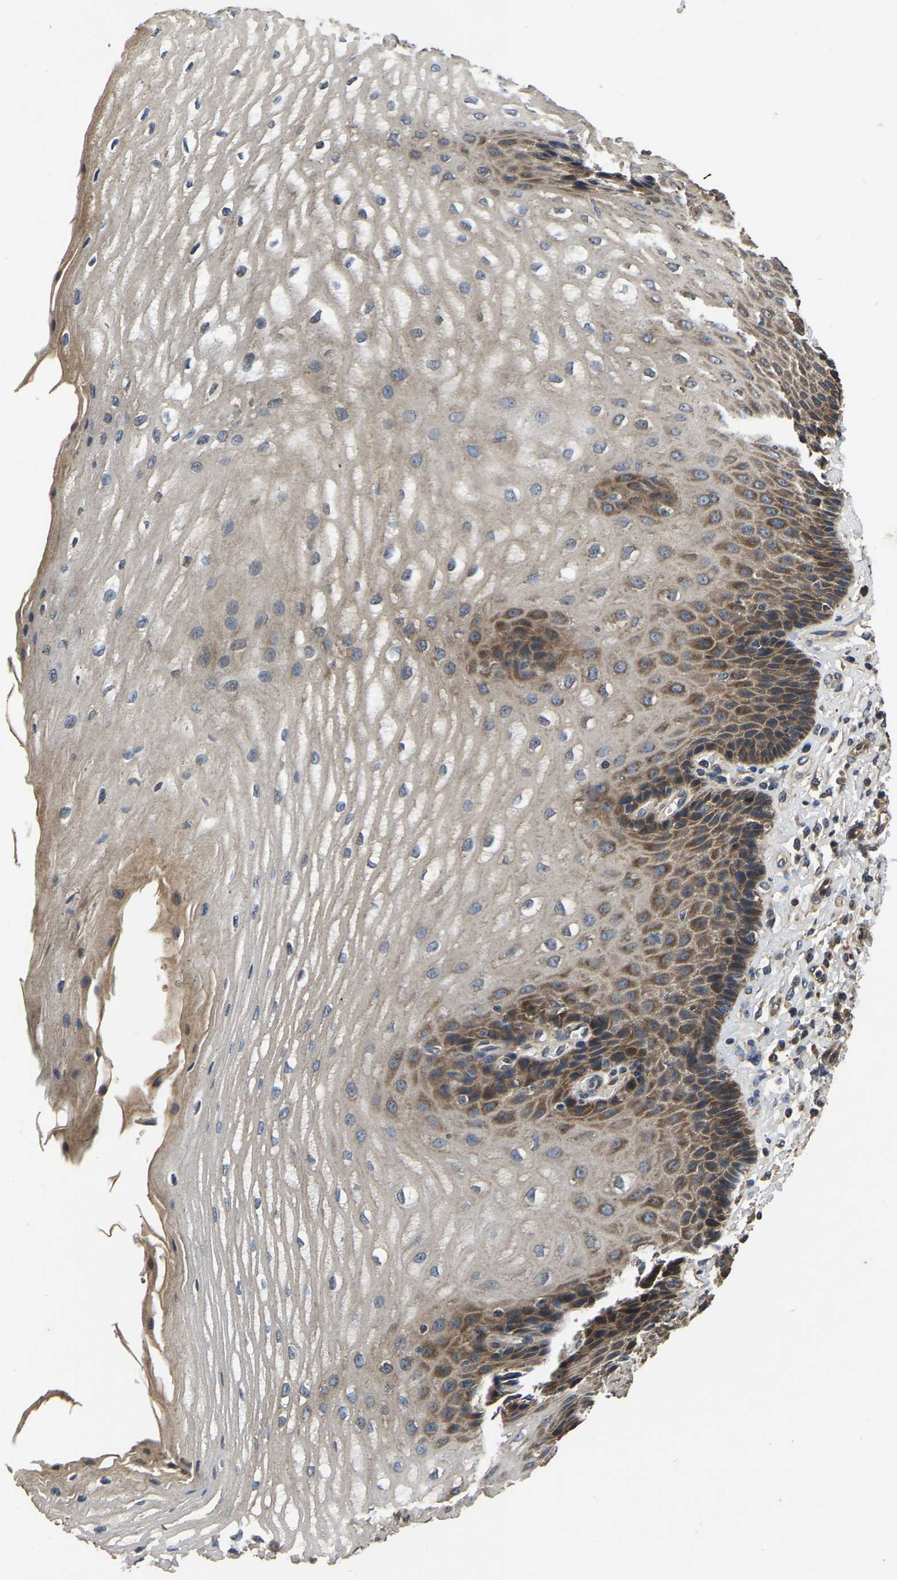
{"staining": {"intensity": "moderate", "quantity": "25%-75%", "location": "cytoplasmic/membranous"}, "tissue": "esophagus", "cell_type": "Squamous epithelial cells", "image_type": "normal", "snomed": [{"axis": "morphology", "description": "Normal tissue, NOS"}, {"axis": "topography", "description": "Esophagus"}], "caption": "Protein staining by immunohistochemistry (IHC) demonstrates moderate cytoplasmic/membranous positivity in approximately 25%-75% of squamous epithelial cells in normal esophagus.", "gene": "CRYZL1", "patient": {"sex": "male", "age": 54}}